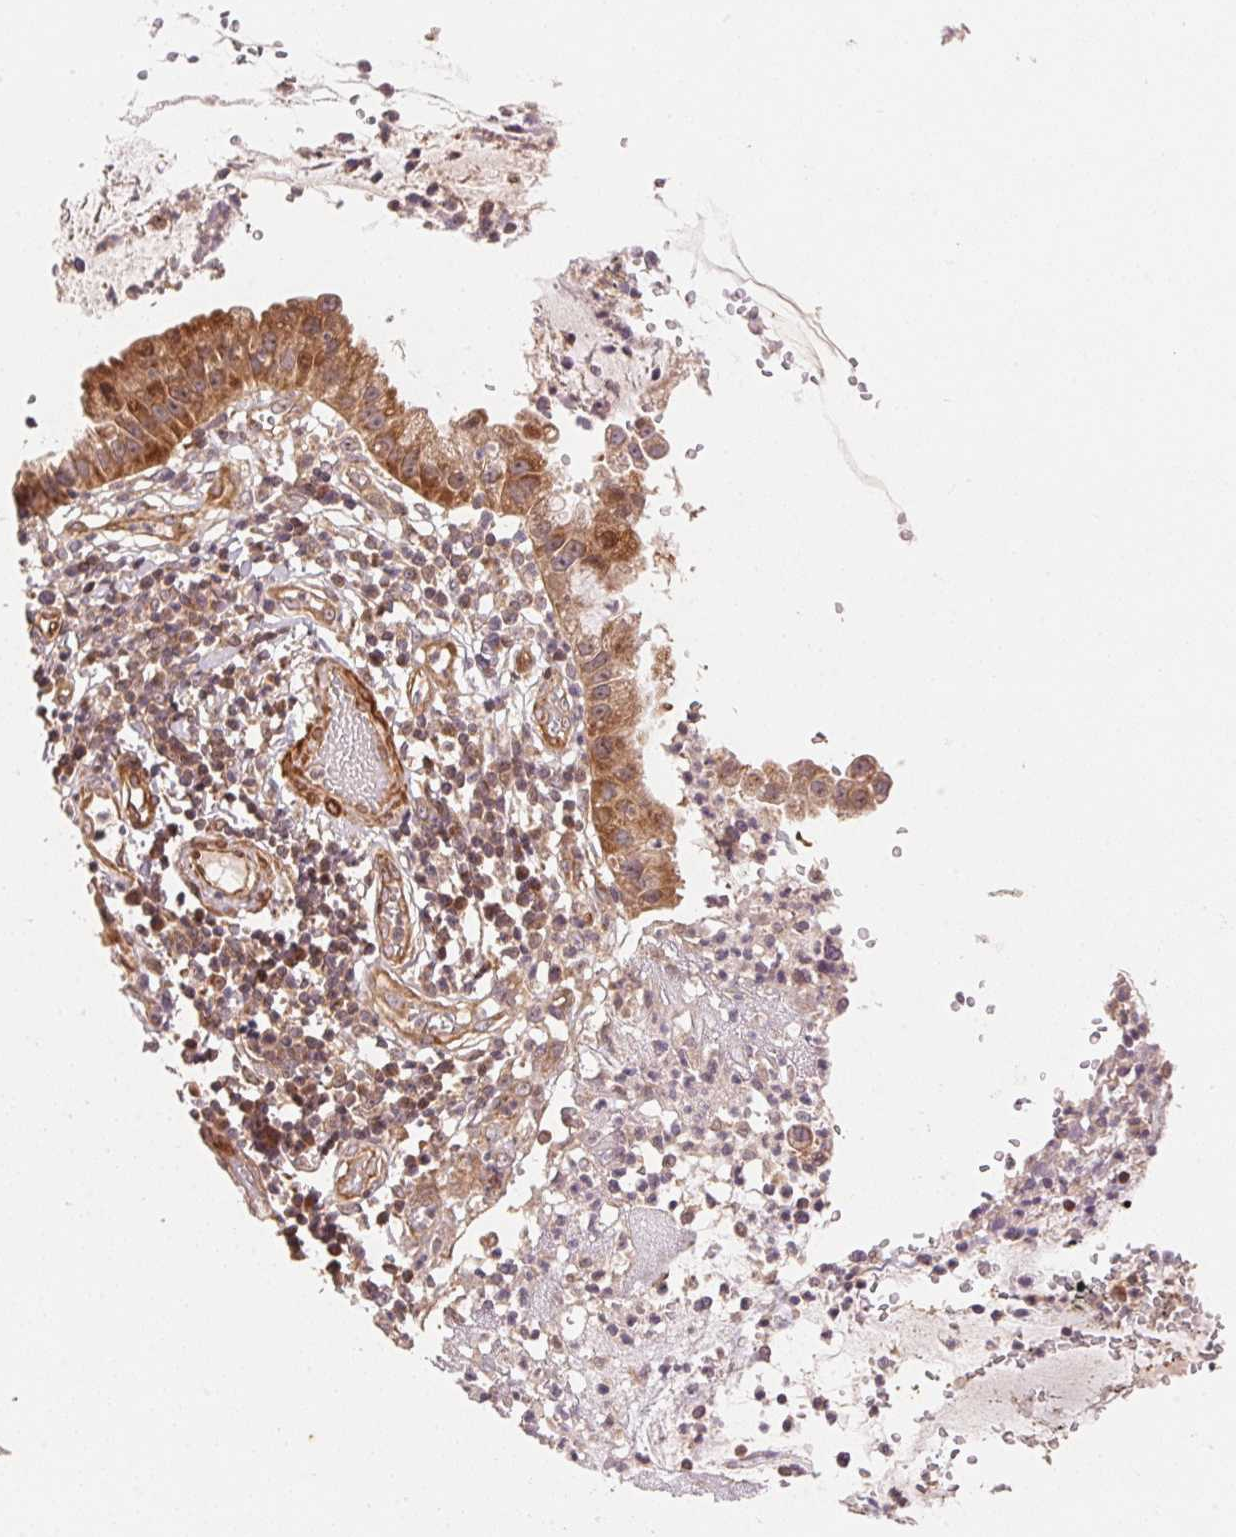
{"staining": {"intensity": "moderate", "quantity": ">75%", "location": "cytoplasmic/membranous,nuclear"}, "tissue": "cervical cancer", "cell_type": "Tumor cells", "image_type": "cancer", "snomed": [{"axis": "morphology", "description": "Adenocarcinoma, NOS"}, {"axis": "topography", "description": "Cervix"}], "caption": "The immunohistochemical stain highlights moderate cytoplasmic/membranous and nuclear positivity in tumor cells of cervical cancer (adenocarcinoma) tissue.", "gene": "TNIP2", "patient": {"sex": "female", "age": 34}}